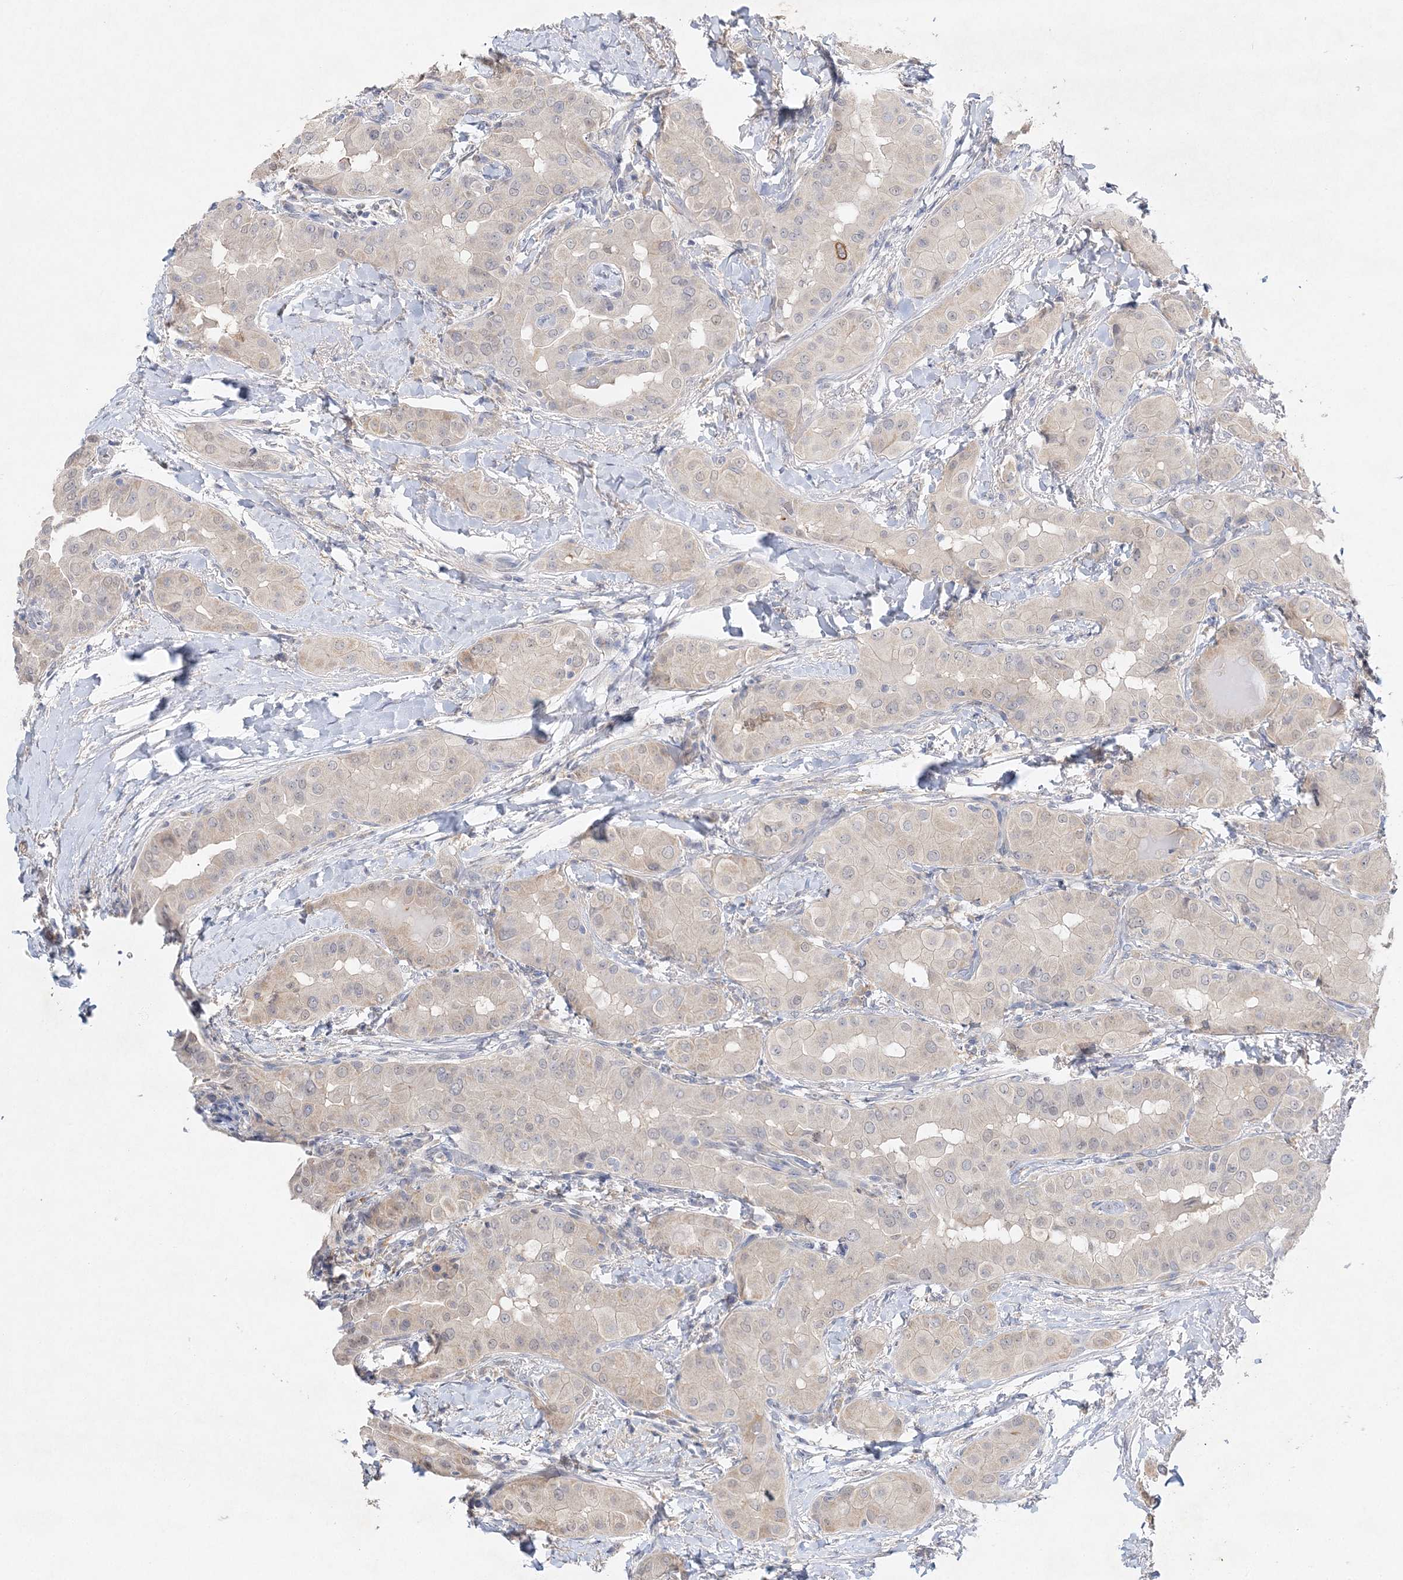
{"staining": {"intensity": "negative", "quantity": "none", "location": "none"}, "tissue": "thyroid cancer", "cell_type": "Tumor cells", "image_type": "cancer", "snomed": [{"axis": "morphology", "description": "Papillary adenocarcinoma, NOS"}, {"axis": "topography", "description": "Thyroid gland"}], "caption": "DAB immunohistochemical staining of human thyroid cancer displays no significant positivity in tumor cells. The staining was performed using DAB (3,3'-diaminobenzidine) to visualize the protein expression in brown, while the nuclei were stained in blue with hematoxylin (Magnification: 20x).", "gene": "MAT2B", "patient": {"sex": "male", "age": 33}}